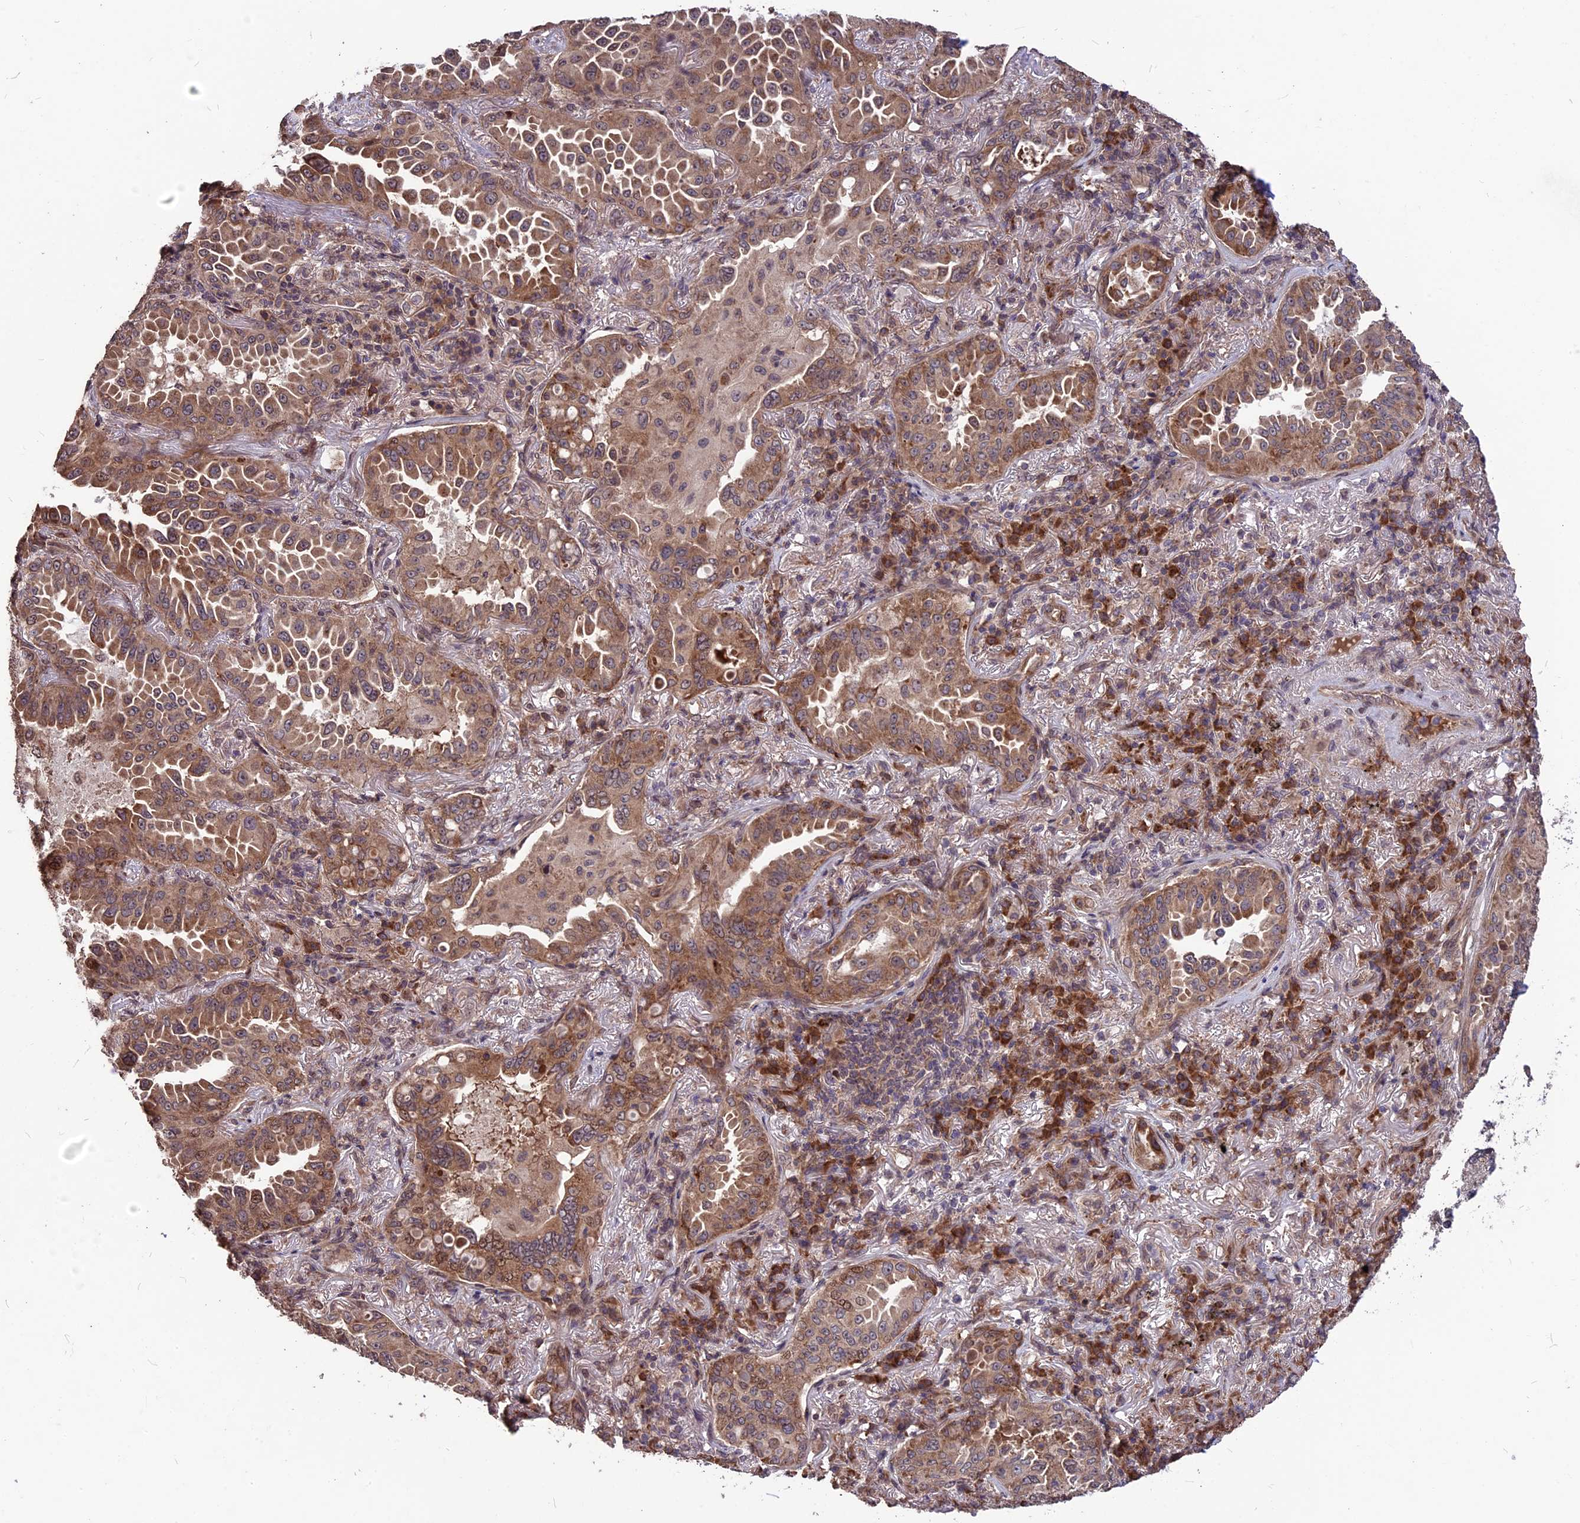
{"staining": {"intensity": "moderate", "quantity": ">75%", "location": "cytoplasmic/membranous"}, "tissue": "lung cancer", "cell_type": "Tumor cells", "image_type": "cancer", "snomed": [{"axis": "morphology", "description": "Adenocarcinoma, NOS"}, {"axis": "topography", "description": "Lung"}], "caption": "Immunohistochemistry (DAB) staining of human lung adenocarcinoma shows moderate cytoplasmic/membranous protein staining in about >75% of tumor cells.", "gene": "ZNF598", "patient": {"sex": "female", "age": 69}}